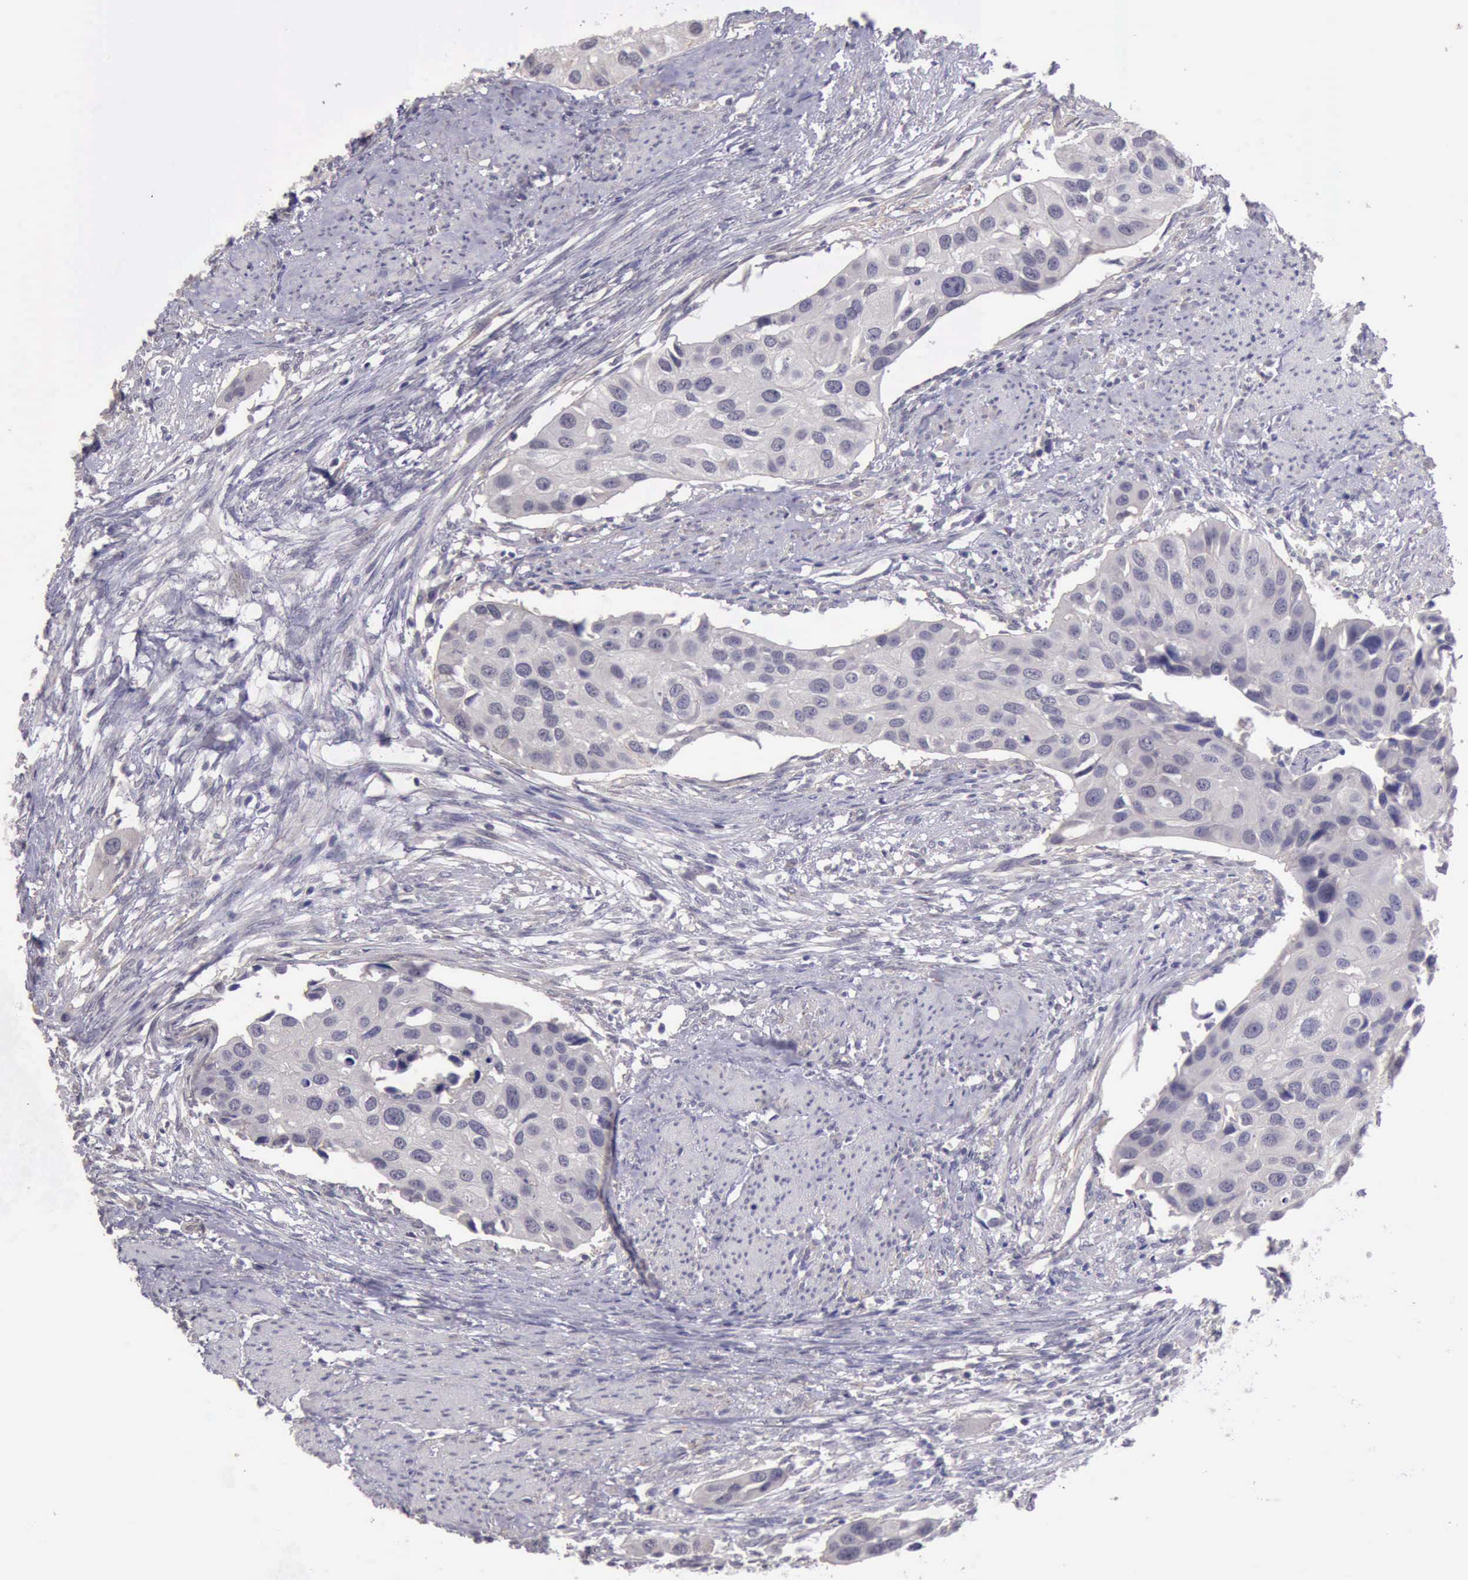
{"staining": {"intensity": "negative", "quantity": "none", "location": "none"}, "tissue": "urothelial cancer", "cell_type": "Tumor cells", "image_type": "cancer", "snomed": [{"axis": "morphology", "description": "Urothelial carcinoma, High grade"}, {"axis": "topography", "description": "Urinary bladder"}], "caption": "Image shows no protein staining in tumor cells of urothelial cancer tissue. (DAB (3,3'-diaminobenzidine) immunohistochemistry with hematoxylin counter stain).", "gene": "KCND1", "patient": {"sex": "male", "age": 55}}